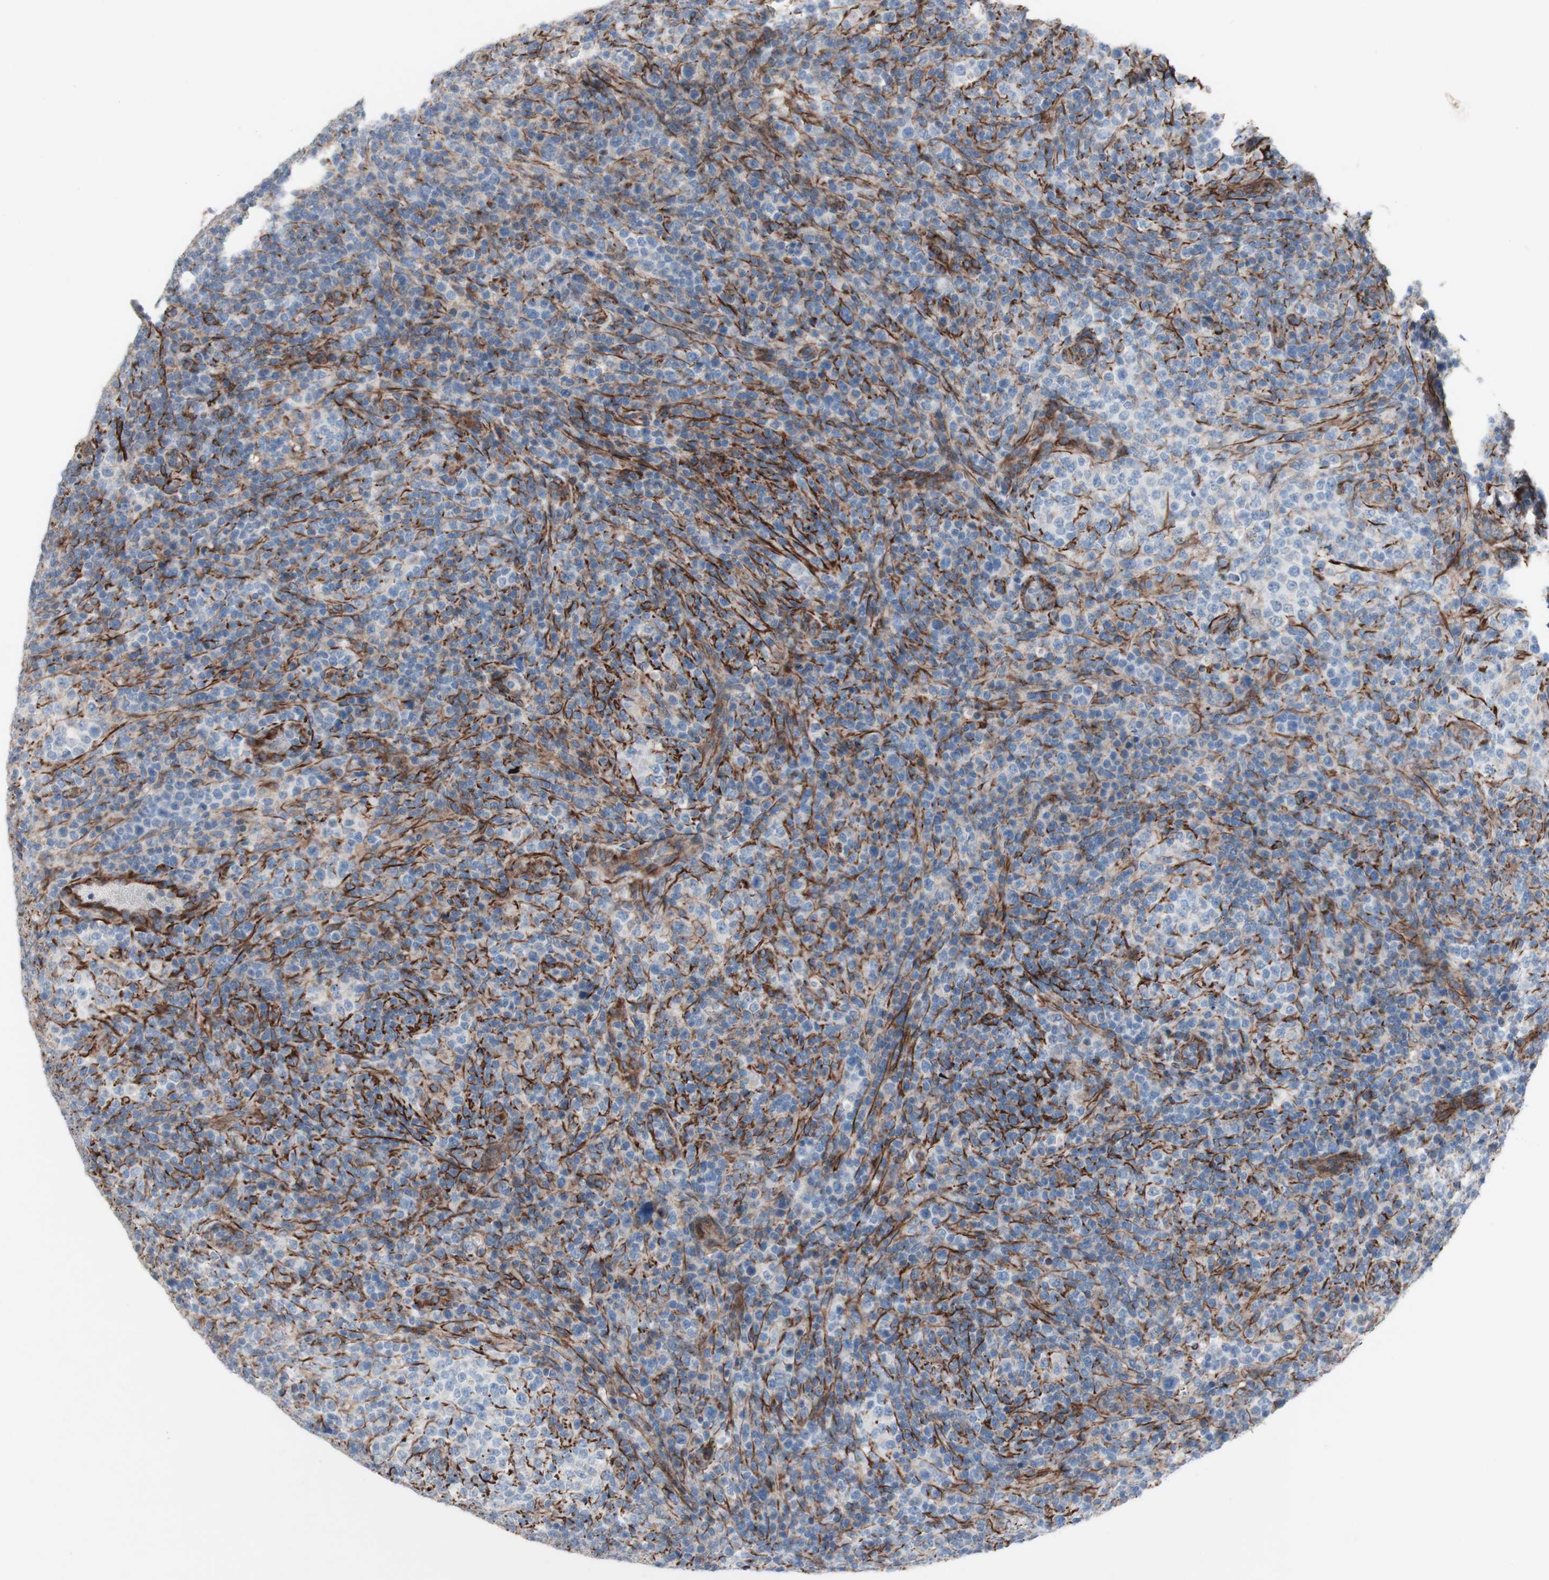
{"staining": {"intensity": "negative", "quantity": "none", "location": "none"}, "tissue": "lymphoma", "cell_type": "Tumor cells", "image_type": "cancer", "snomed": [{"axis": "morphology", "description": "Malignant lymphoma, non-Hodgkin's type, High grade"}, {"axis": "topography", "description": "Lymph node"}], "caption": "Protein analysis of high-grade malignant lymphoma, non-Hodgkin's type demonstrates no significant positivity in tumor cells.", "gene": "AGPAT5", "patient": {"sex": "female", "age": 76}}